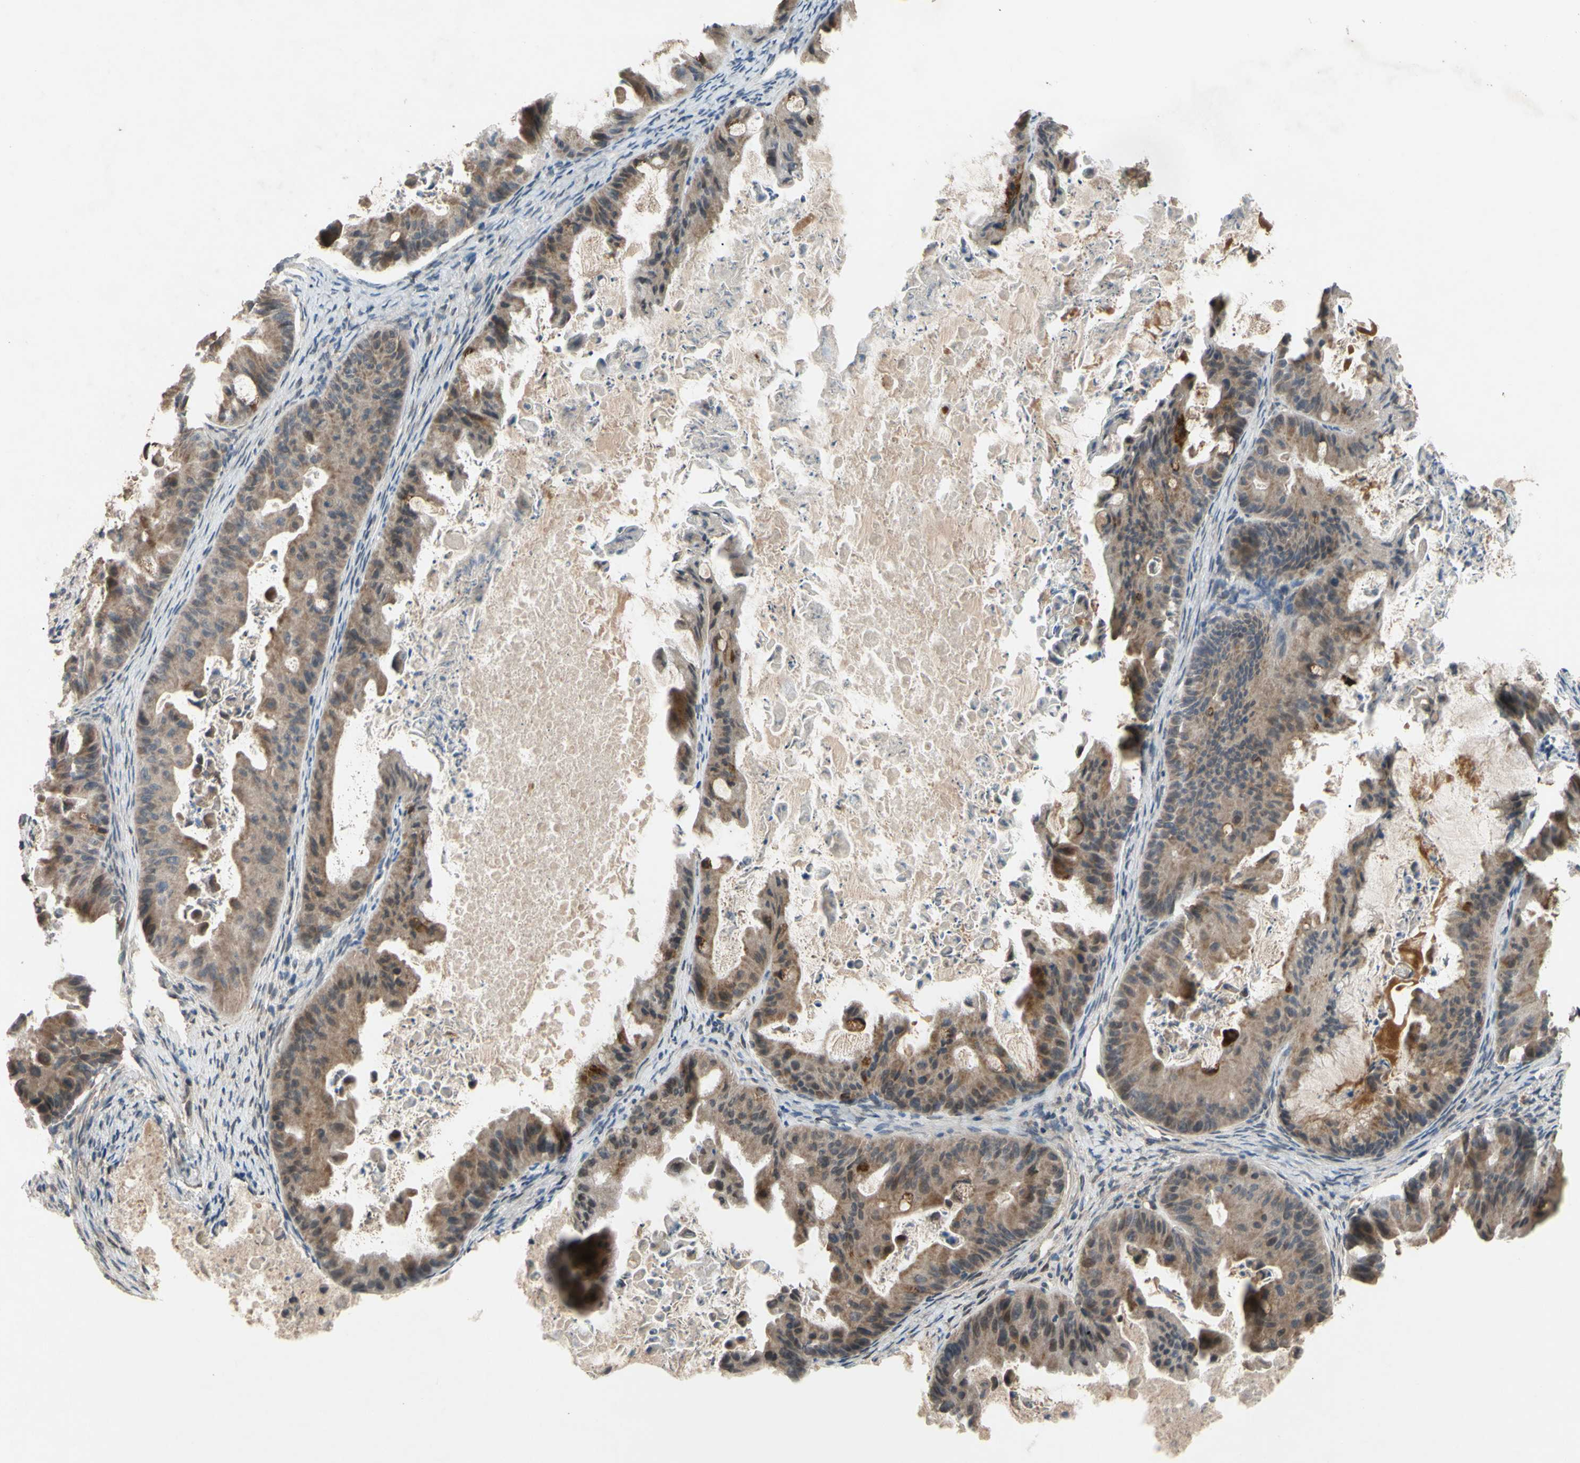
{"staining": {"intensity": "moderate", "quantity": ">75%", "location": "cytoplasmic/membranous"}, "tissue": "ovarian cancer", "cell_type": "Tumor cells", "image_type": "cancer", "snomed": [{"axis": "morphology", "description": "Cystadenocarcinoma, mucinous, NOS"}, {"axis": "topography", "description": "Ovary"}], "caption": "Immunohistochemistry (IHC) image of neoplastic tissue: ovarian cancer stained using immunohistochemistry (IHC) reveals medium levels of moderate protein expression localized specifically in the cytoplasmic/membranous of tumor cells, appearing as a cytoplasmic/membranous brown color.", "gene": "CD164", "patient": {"sex": "female", "age": 37}}